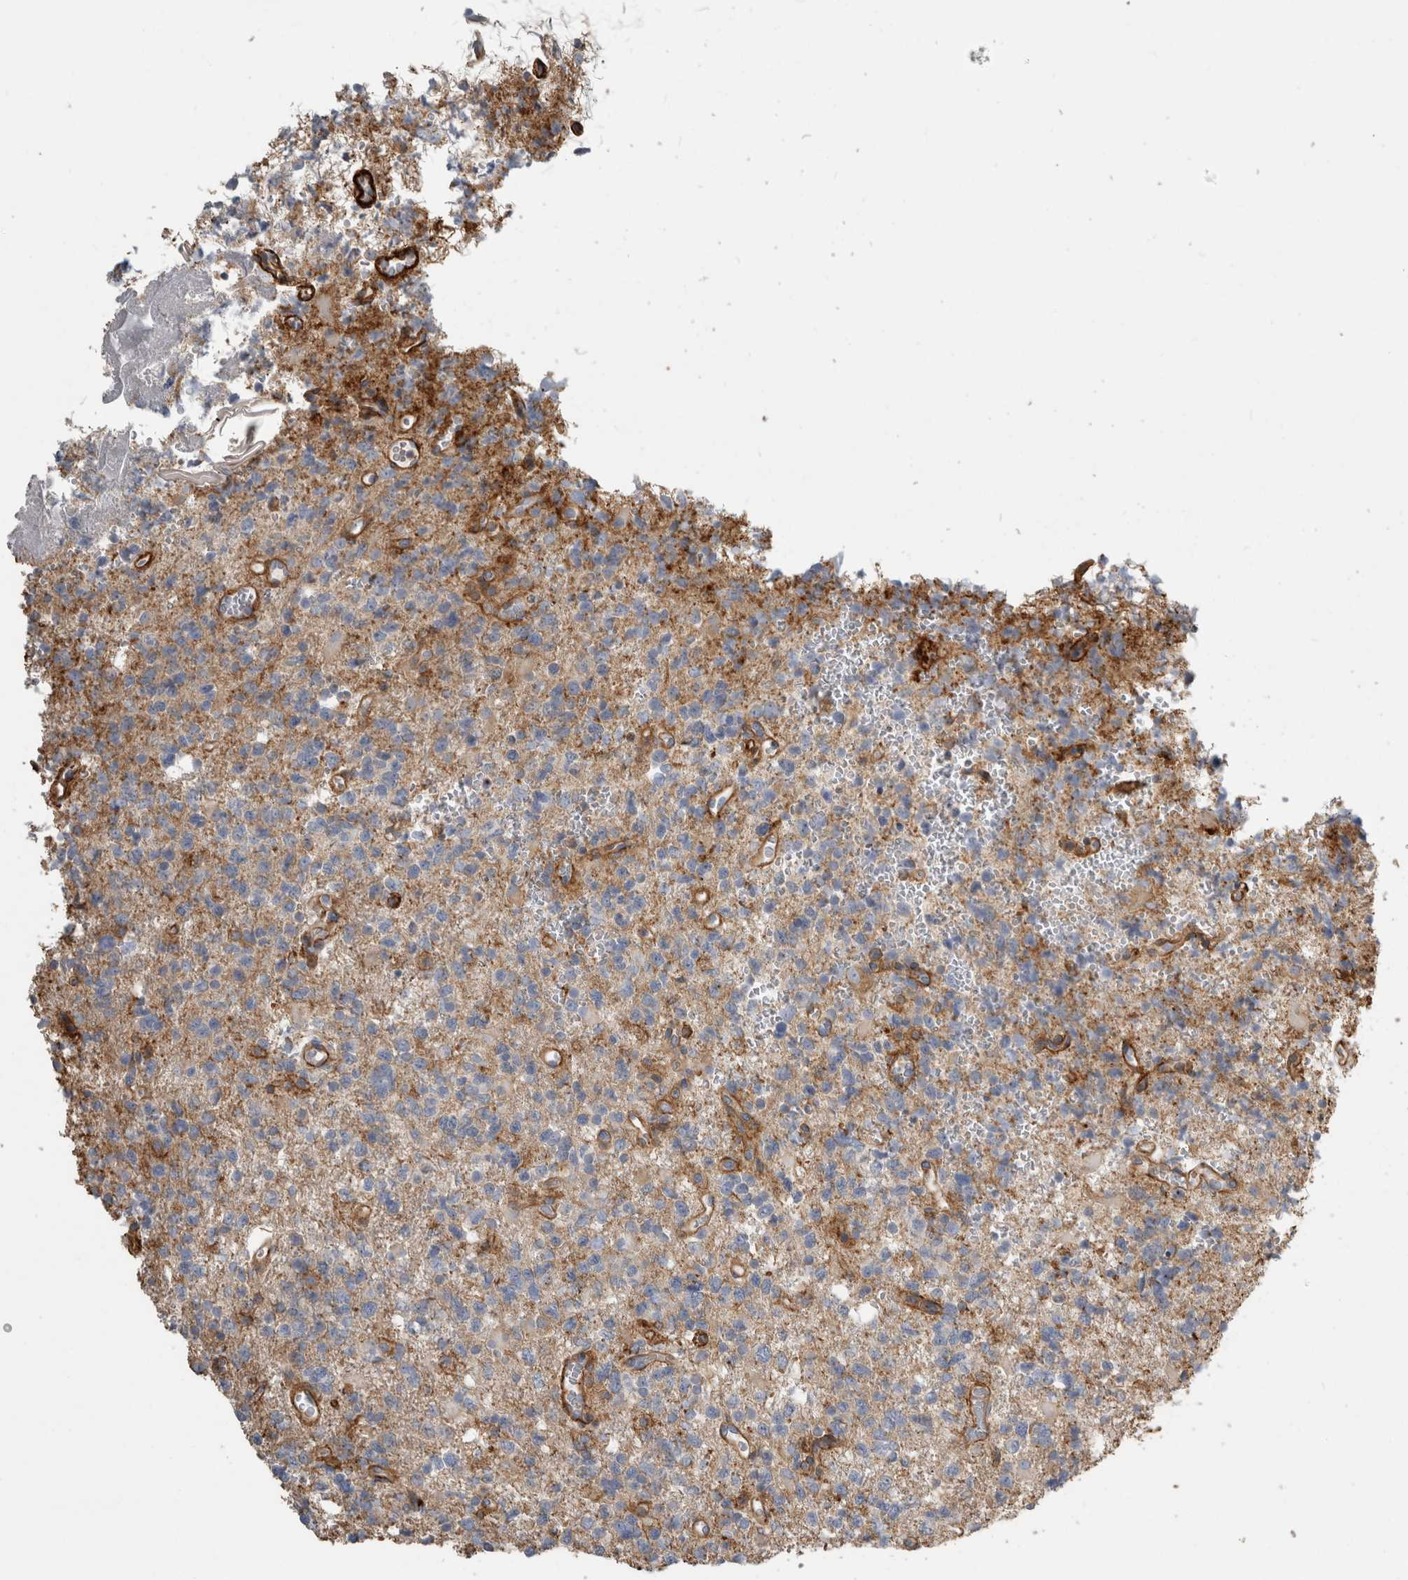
{"staining": {"intensity": "negative", "quantity": "none", "location": "none"}, "tissue": "glioma", "cell_type": "Tumor cells", "image_type": "cancer", "snomed": [{"axis": "morphology", "description": "Glioma, malignant, High grade"}, {"axis": "topography", "description": "Brain"}], "caption": "The IHC image has no significant expression in tumor cells of malignant glioma (high-grade) tissue.", "gene": "GPER1", "patient": {"sex": "female", "age": 62}}